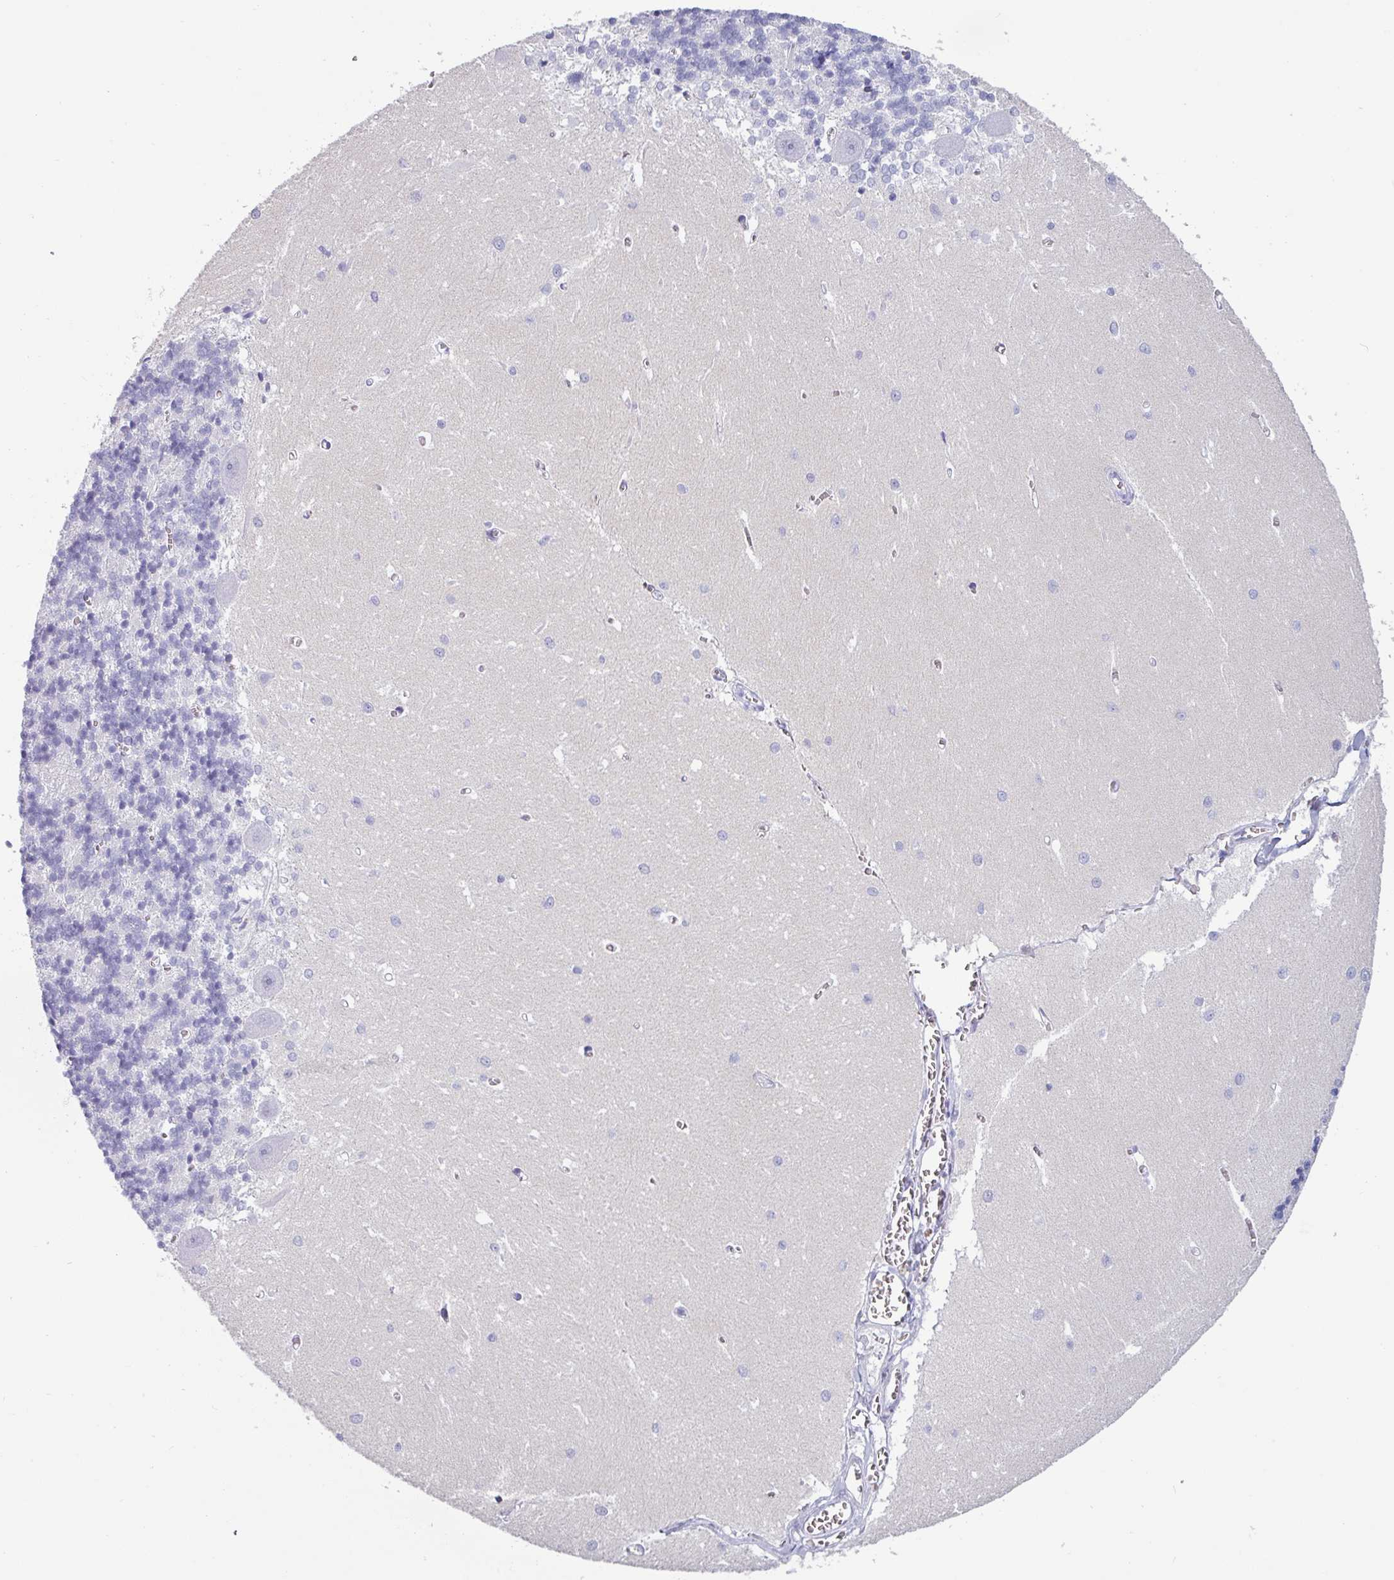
{"staining": {"intensity": "negative", "quantity": "none", "location": "none"}, "tissue": "cerebellum", "cell_type": "Cells in granular layer", "image_type": "normal", "snomed": [{"axis": "morphology", "description": "Normal tissue, NOS"}, {"axis": "topography", "description": "Cerebellum"}], "caption": "Immunohistochemistry (IHC) micrograph of benign cerebellum: human cerebellum stained with DAB exhibits no significant protein staining in cells in granular layer. (Stains: DAB (3,3'-diaminobenzidine) IHC with hematoxylin counter stain, Microscopy: brightfield microscopy at high magnification).", "gene": "CRYBB2", "patient": {"sex": "male", "age": 37}}